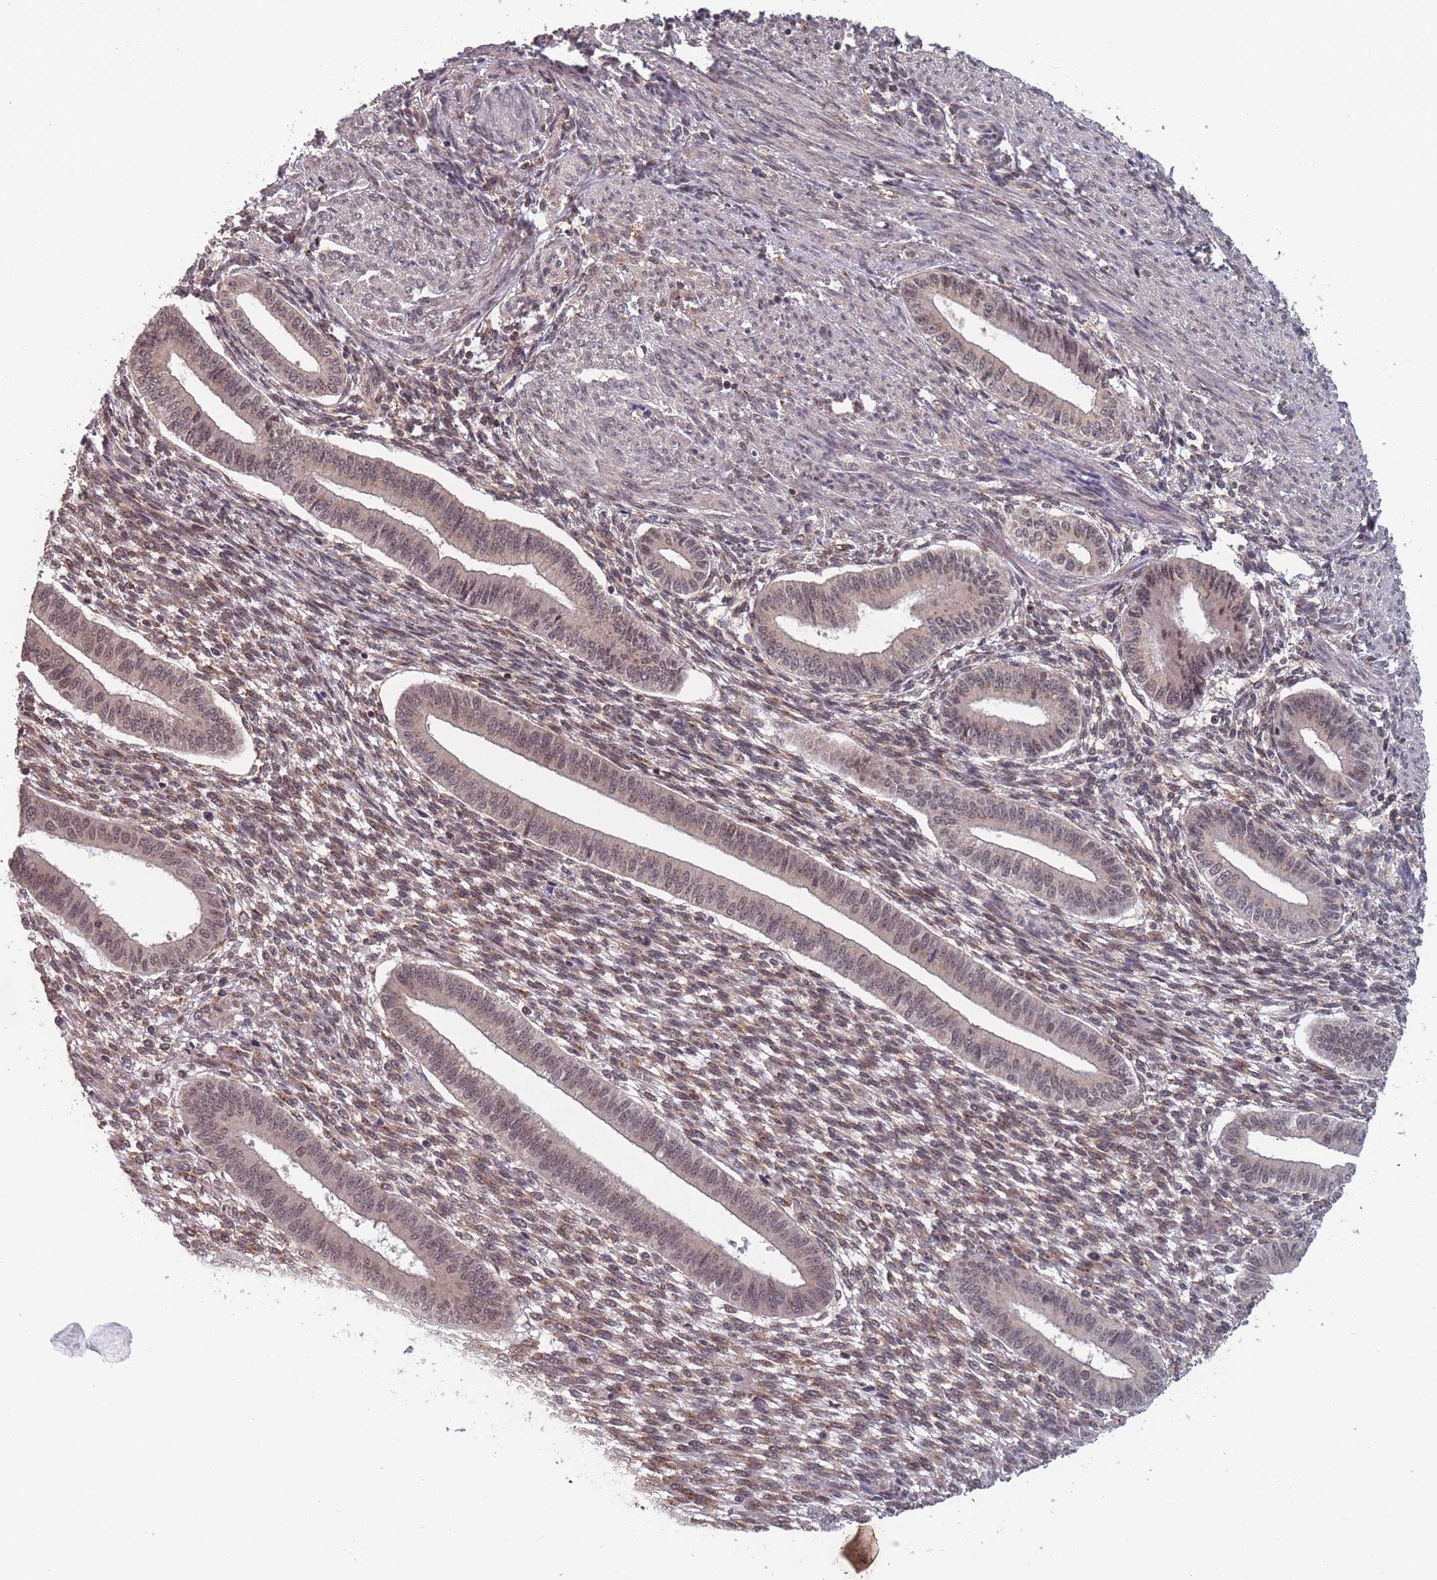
{"staining": {"intensity": "weak", "quantity": "25%-75%", "location": "cytoplasmic/membranous,nuclear"}, "tissue": "endometrium", "cell_type": "Cells in endometrial stroma", "image_type": "normal", "snomed": [{"axis": "morphology", "description": "Normal tissue, NOS"}, {"axis": "topography", "description": "Endometrium"}], "caption": "Immunohistochemical staining of benign endometrium demonstrates 25%-75% levels of weak cytoplasmic/membranous,nuclear protein expression in approximately 25%-75% of cells in endometrial stroma. Immunohistochemistry (ihc) stains the protein in brown and the nuclei are stained blue.", "gene": "CNTRL", "patient": {"sex": "female", "age": 36}}